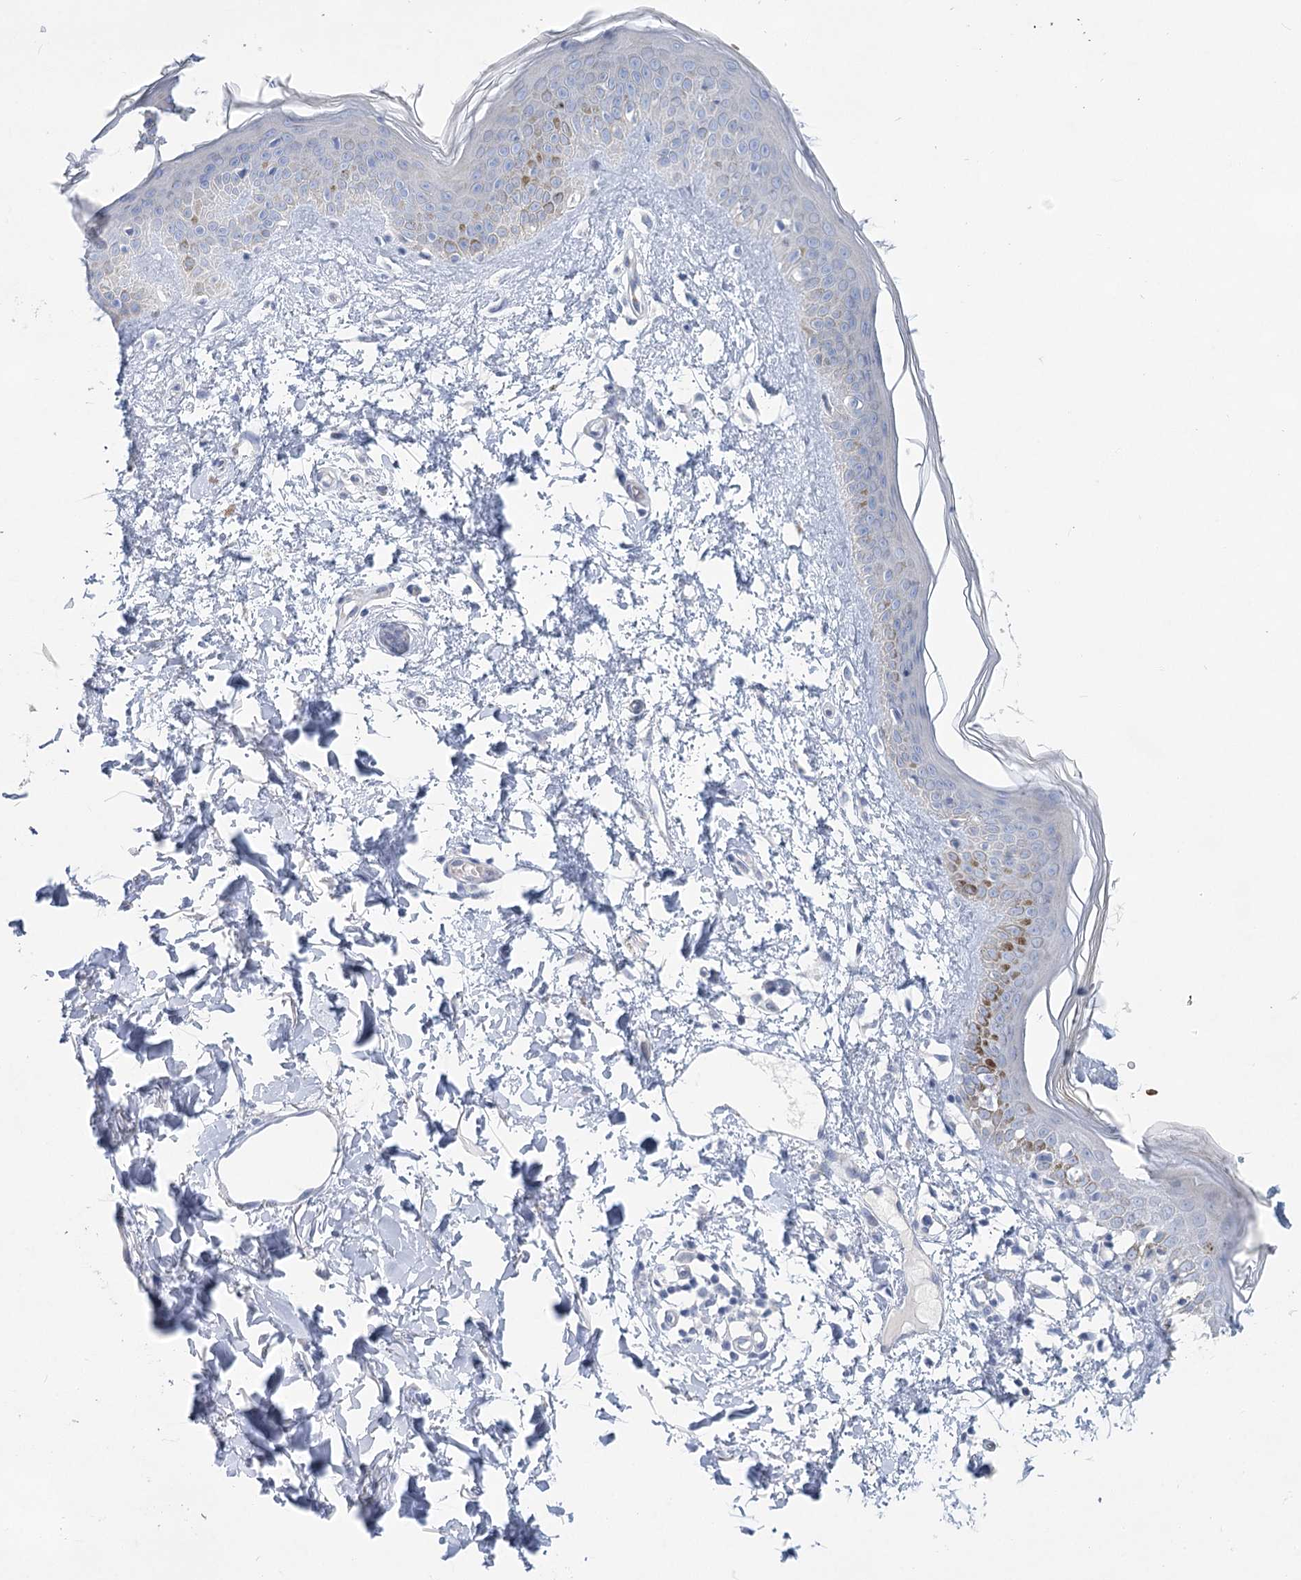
{"staining": {"intensity": "negative", "quantity": "none", "location": "none"}, "tissue": "skin", "cell_type": "Fibroblasts", "image_type": "normal", "snomed": [{"axis": "morphology", "description": "Normal tissue, NOS"}, {"axis": "topography", "description": "Skin"}], "caption": "Protein analysis of unremarkable skin shows no significant expression in fibroblasts.", "gene": "WDR74", "patient": {"sex": "female", "age": 58}}